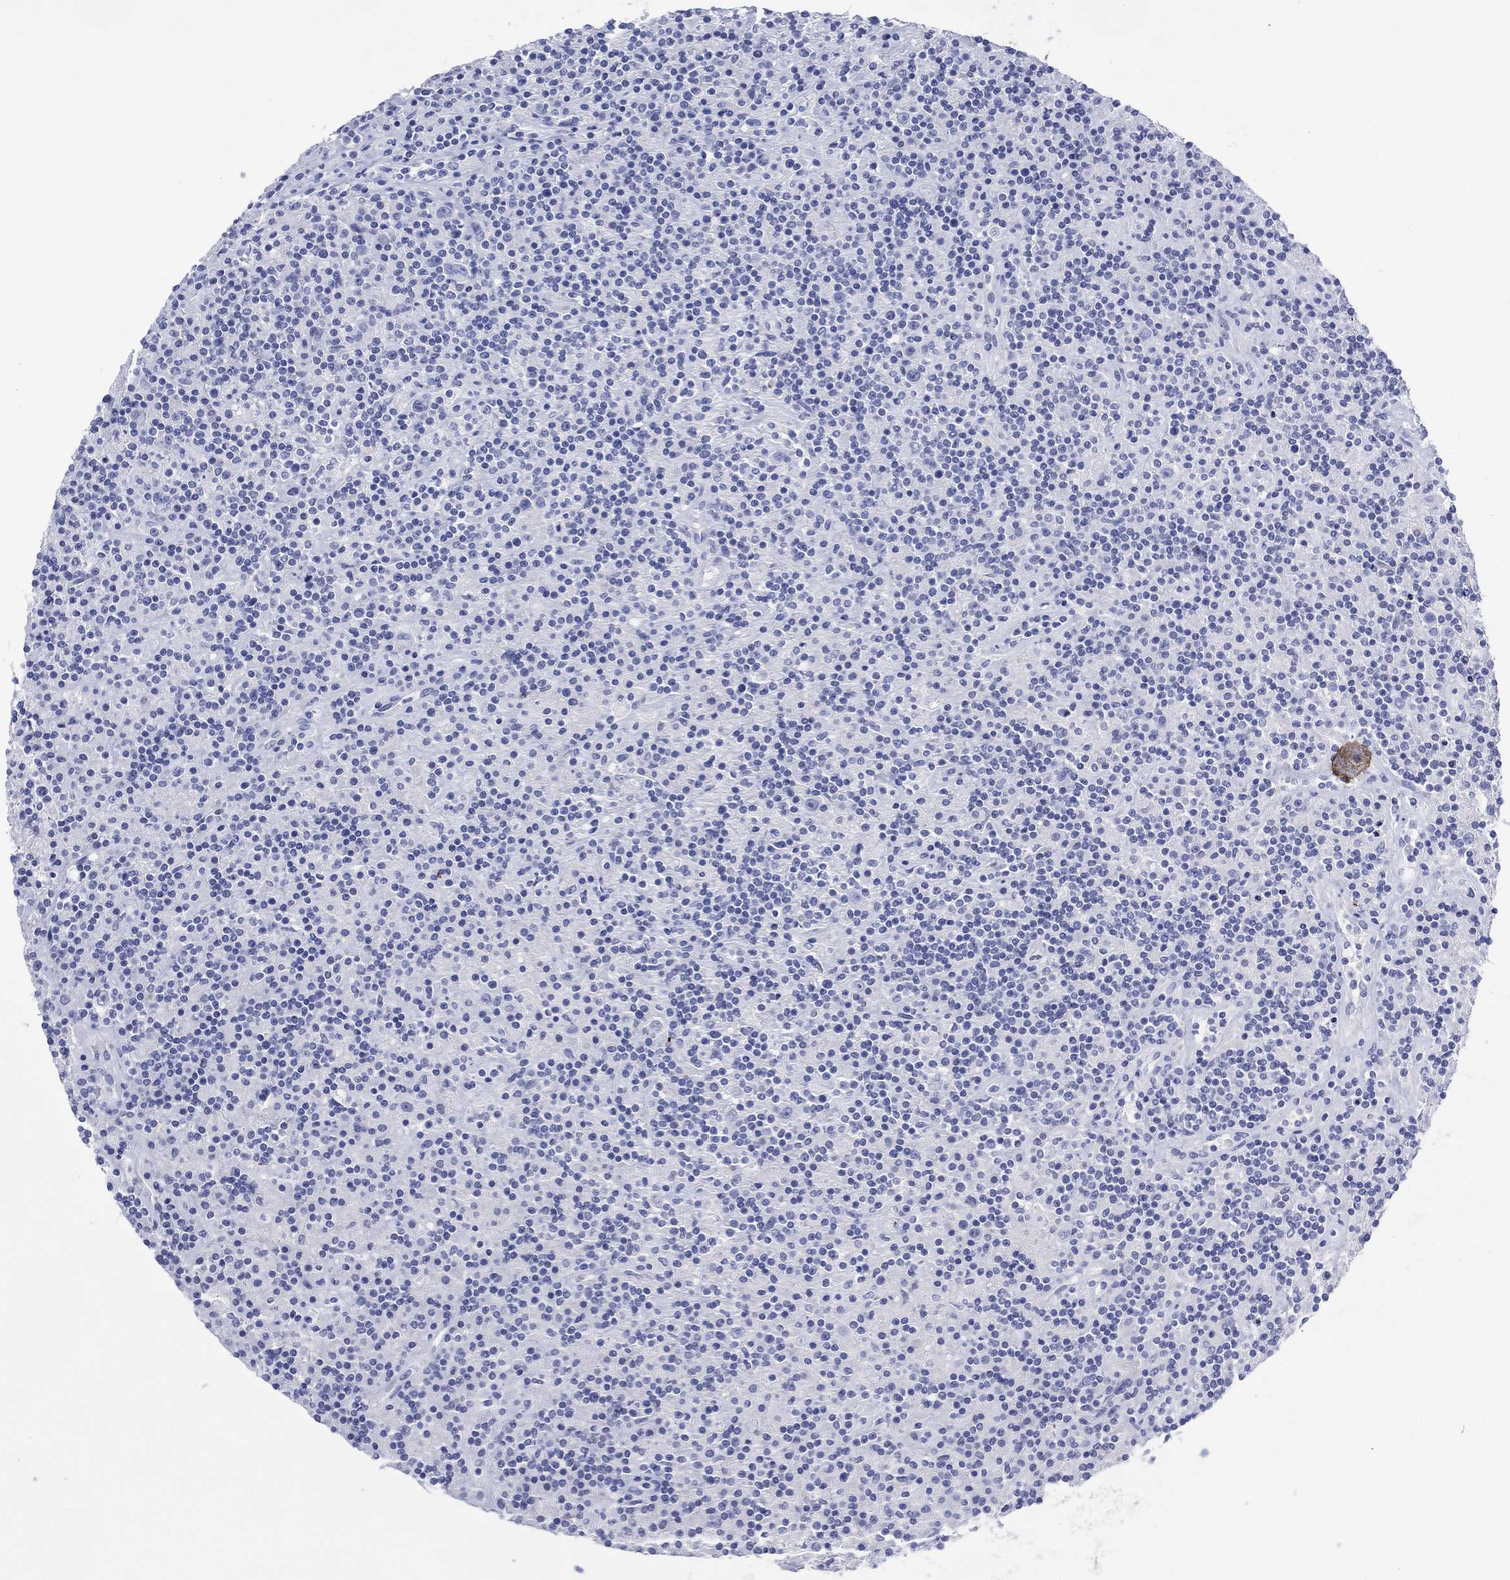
{"staining": {"intensity": "negative", "quantity": "none", "location": "none"}, "tissue": "lymphoma", "cell_type": "Tumor cells", "image_type": "cancer", "snomed": [{"axis": "morphology", "description": "Hodgkin's disease, NOS"}, {"axis": "topography", "description": "Lymph node"}], "caption": "Immunohistochemical staining of human lymphoma reveals no significant staining in tumor cells.", "gene": "DSG1", "patient": {"sex": "male", "age": 70}}